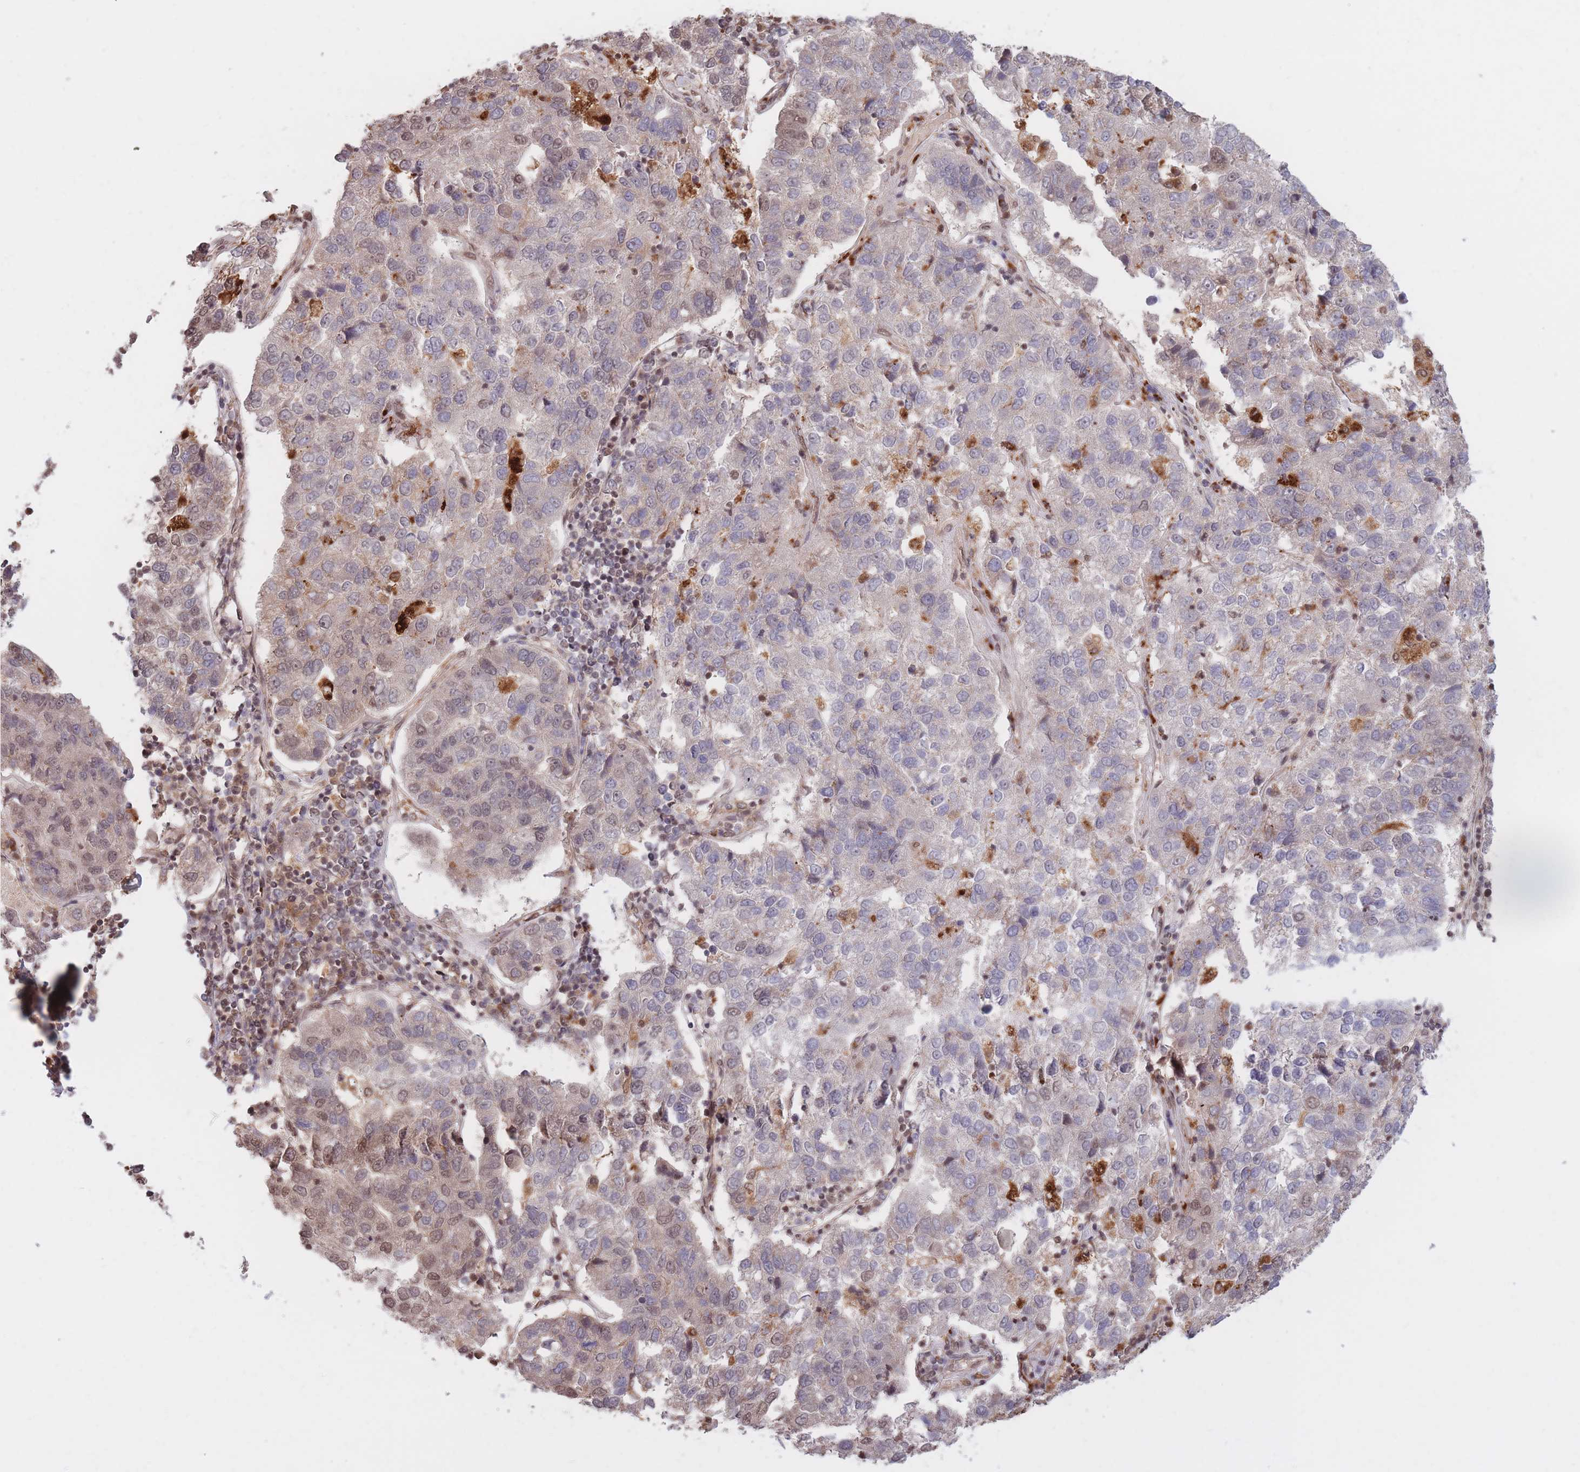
{"staining": {"intensity": "negative", "quantity": "none", "location": "none"}, "tissue": "pancreatic cancer", "cell_type": "Tumor cells", "image_type": "cancer", "snomed": [{"axis": "morphology", "description": "Adenocarcinoma, NOS"}, {"axis": "topography", "description": "Pancreas"}], "caption": "This is a image of immunohistochemistry staining of pancreatic cancer (adenocarcinoma), which shows no positivity in tumor cells. (Immunohistochemistry, brightfield microscopy, high magnification).", "gene": "SRA1", "patient": {"sex": "female", "age": 61}}